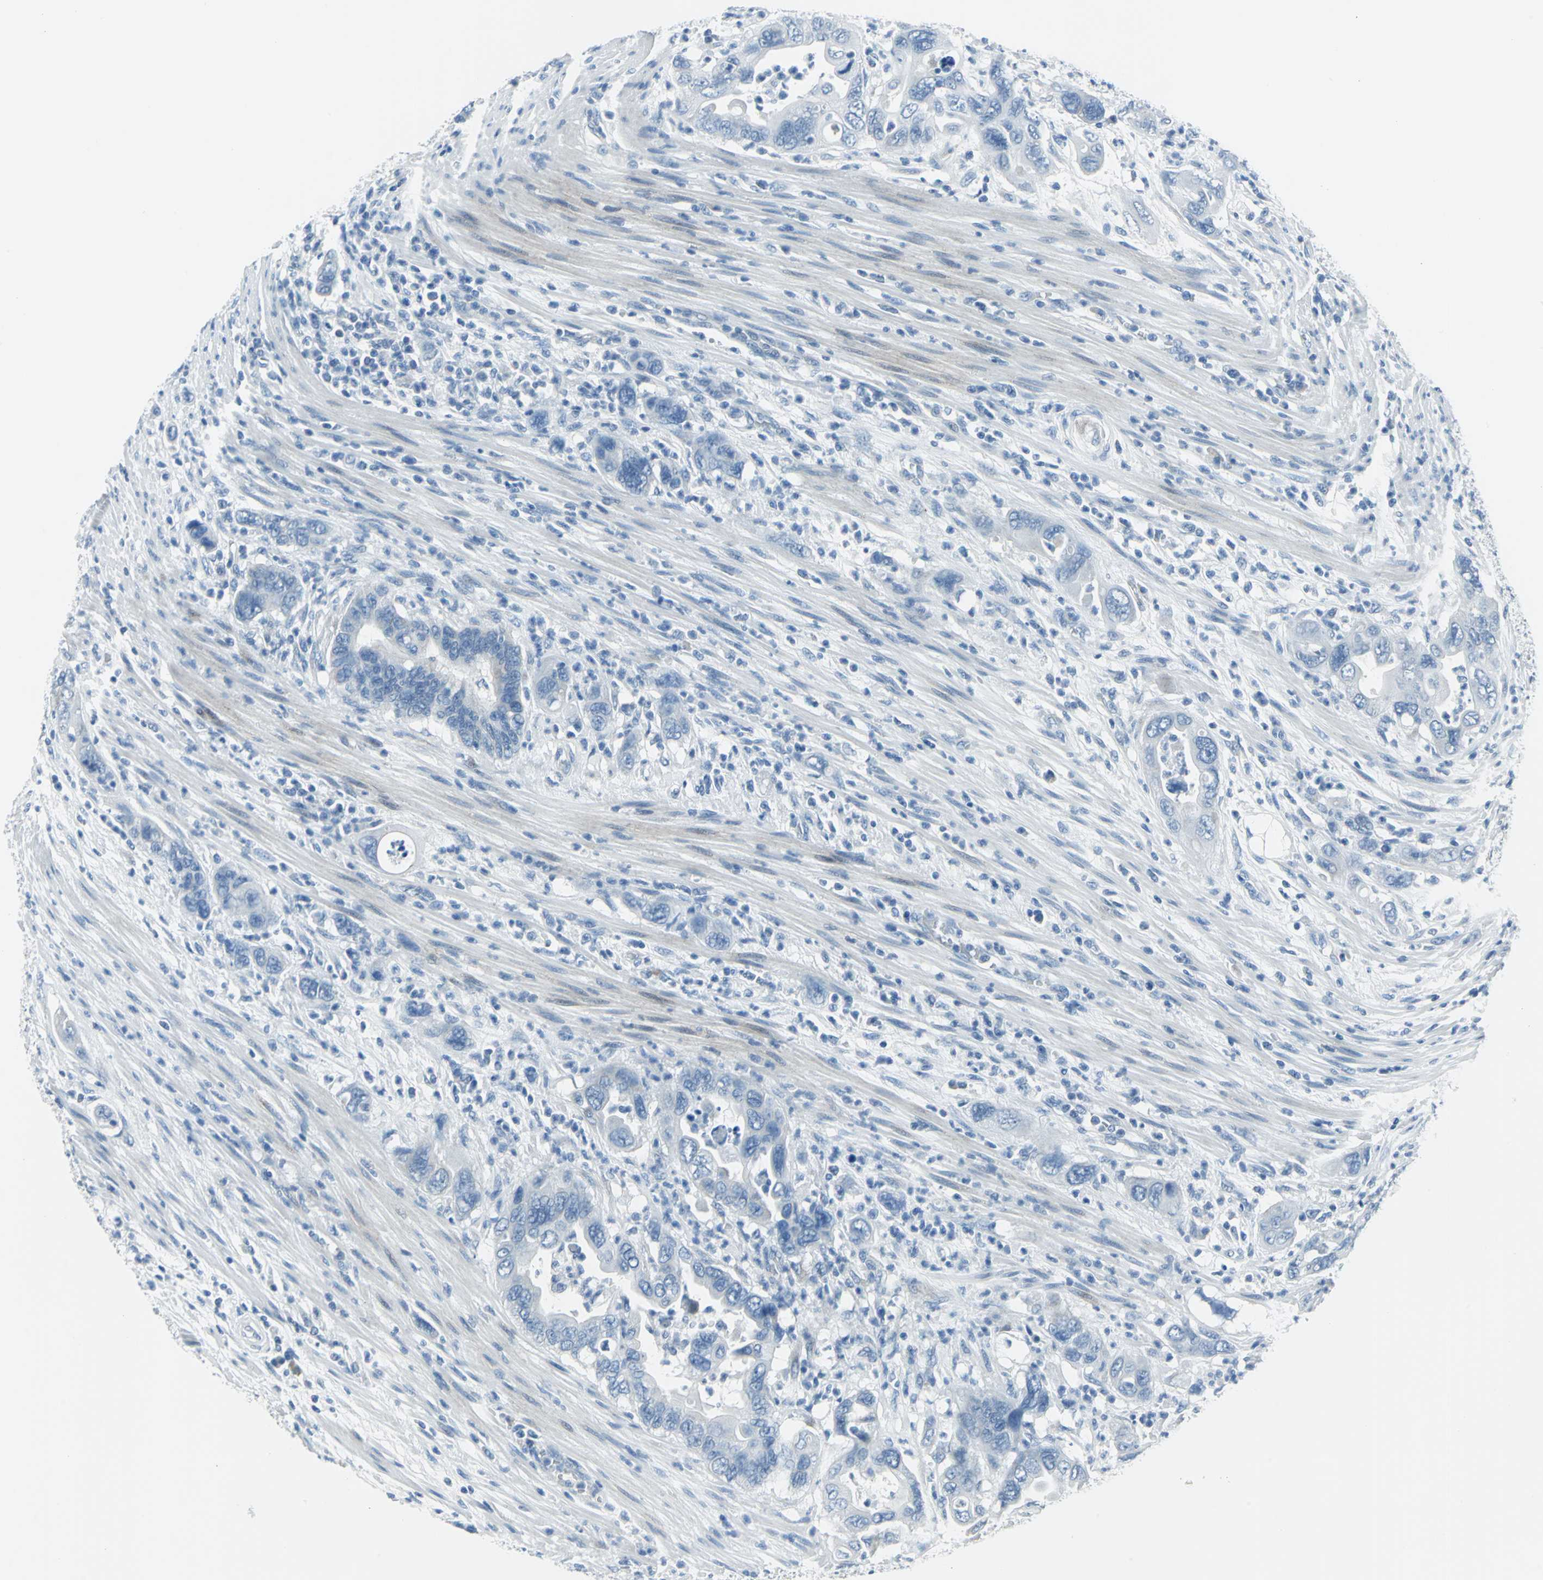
{"staining": {"intensity": "negative", "quantity": "none", "location": "none"}, "tissue": "pancreatic cancer", "cell_type": "Tumor cells", "image_type": "cancer", "snomed": [{"axis": "morphology", "description": "Adenocarcinoma, NOS"}, {"axis": "topography", "description": "Pancreas"}], "caption": "The micrograph shows no significant positivity in tumor cells of pancreatic cancer.", "gene": "DNAI2", "patient": {"sex": "female", "age": 71}}